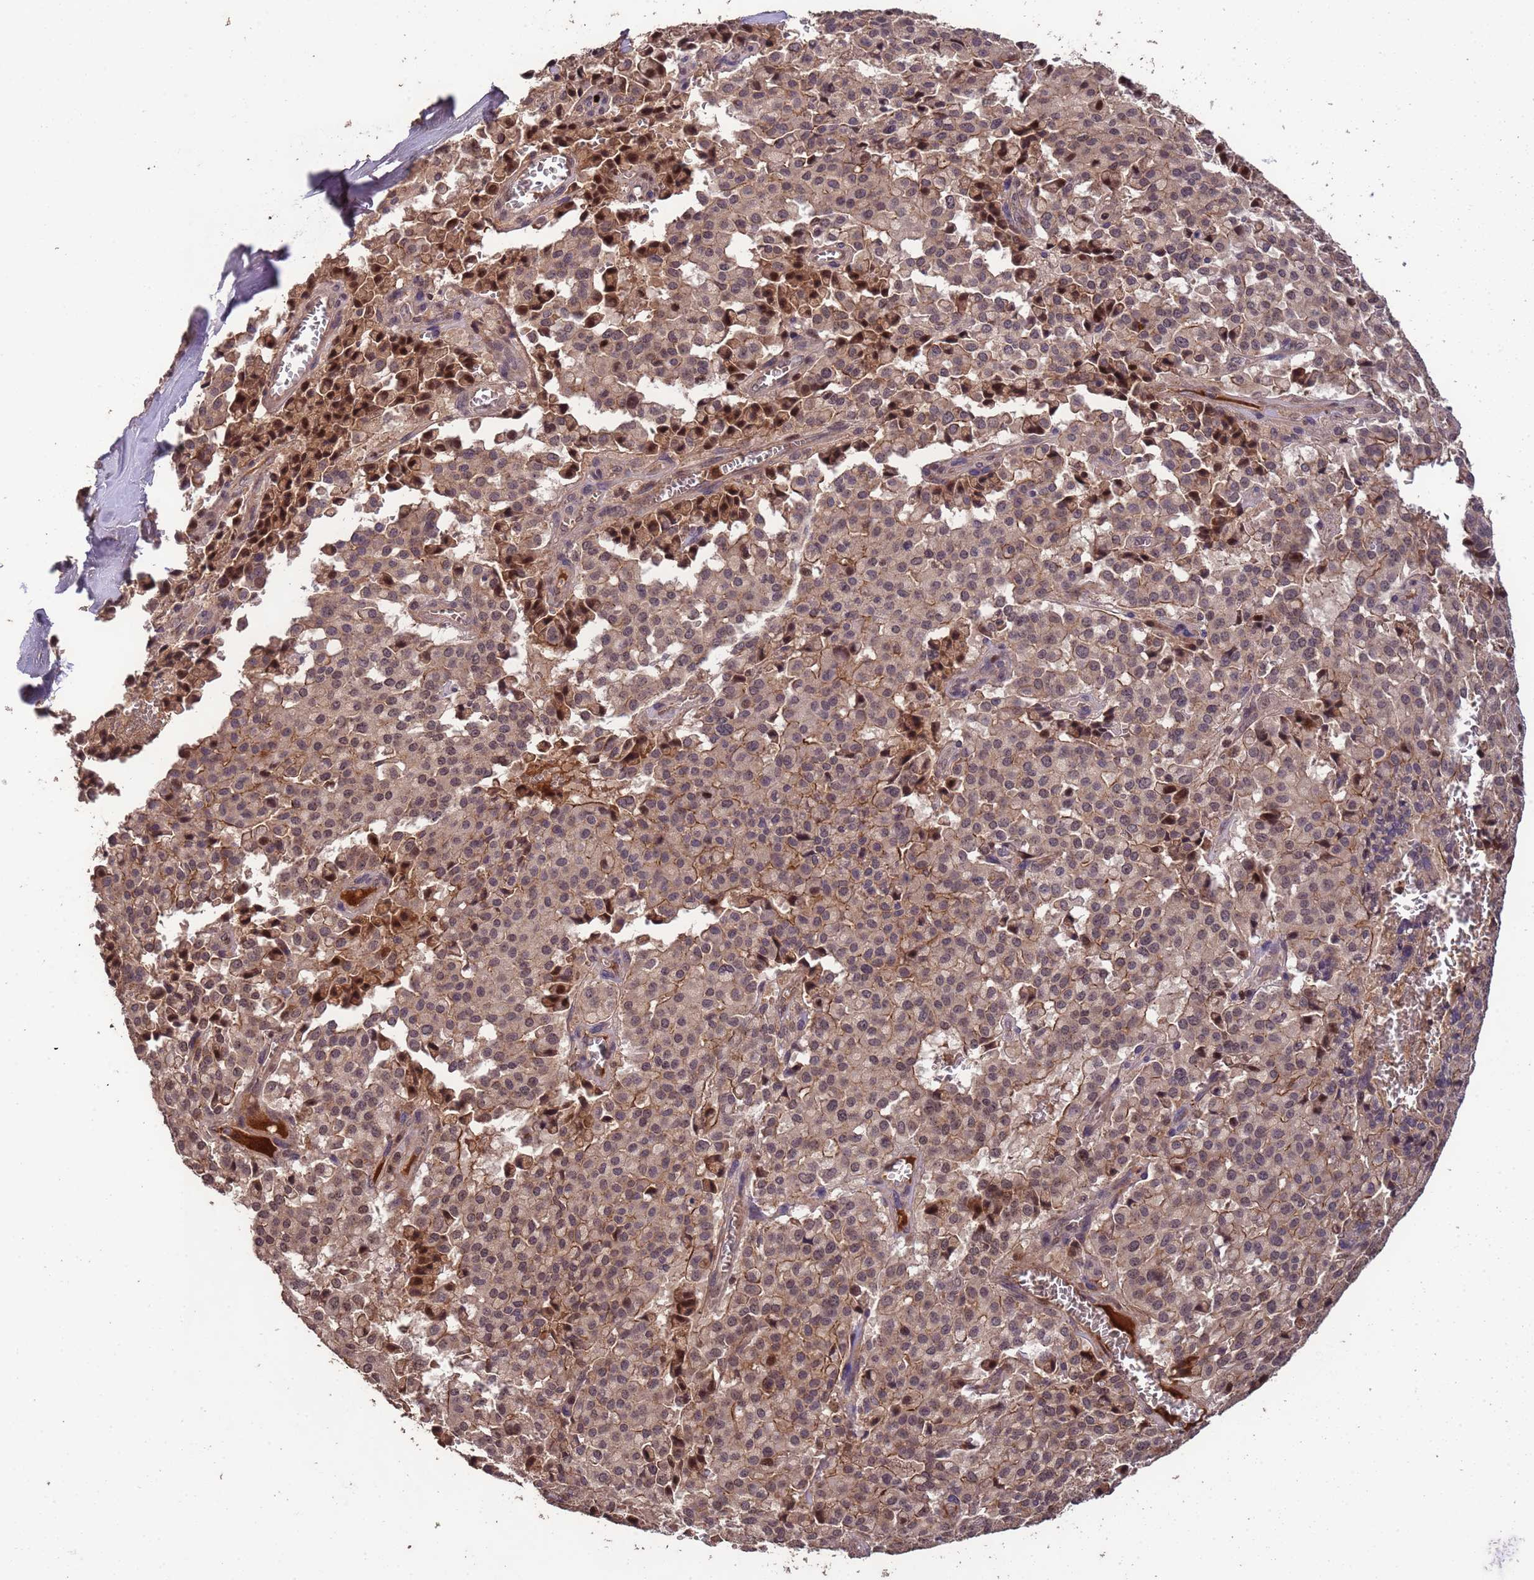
{"staining": {"intensity": "moderate", "quantity": ">75%", "location": "cytoplasmic/membranous,nuclear"}, "tissue": "pancreatic cancer", "cell_type": "Tumor cells", "image_type": "cancer", "snomed": [{"axis": "morphology", "description": "Adenocarcinoma, NOS"}, {"axis": "topography", "description": "Pancreas"}], "caption": "Immunohistochemical staining of human pancreatic cancer displays medium levels of moderate cytoplasmic/membranous and nuclear staining in approximately >75% of tumor cells. (Brightfield microscopy of DAB IHC at high magnification).", "gene": "CCDC184", "patient": {"sex": "male", "age": 65}}